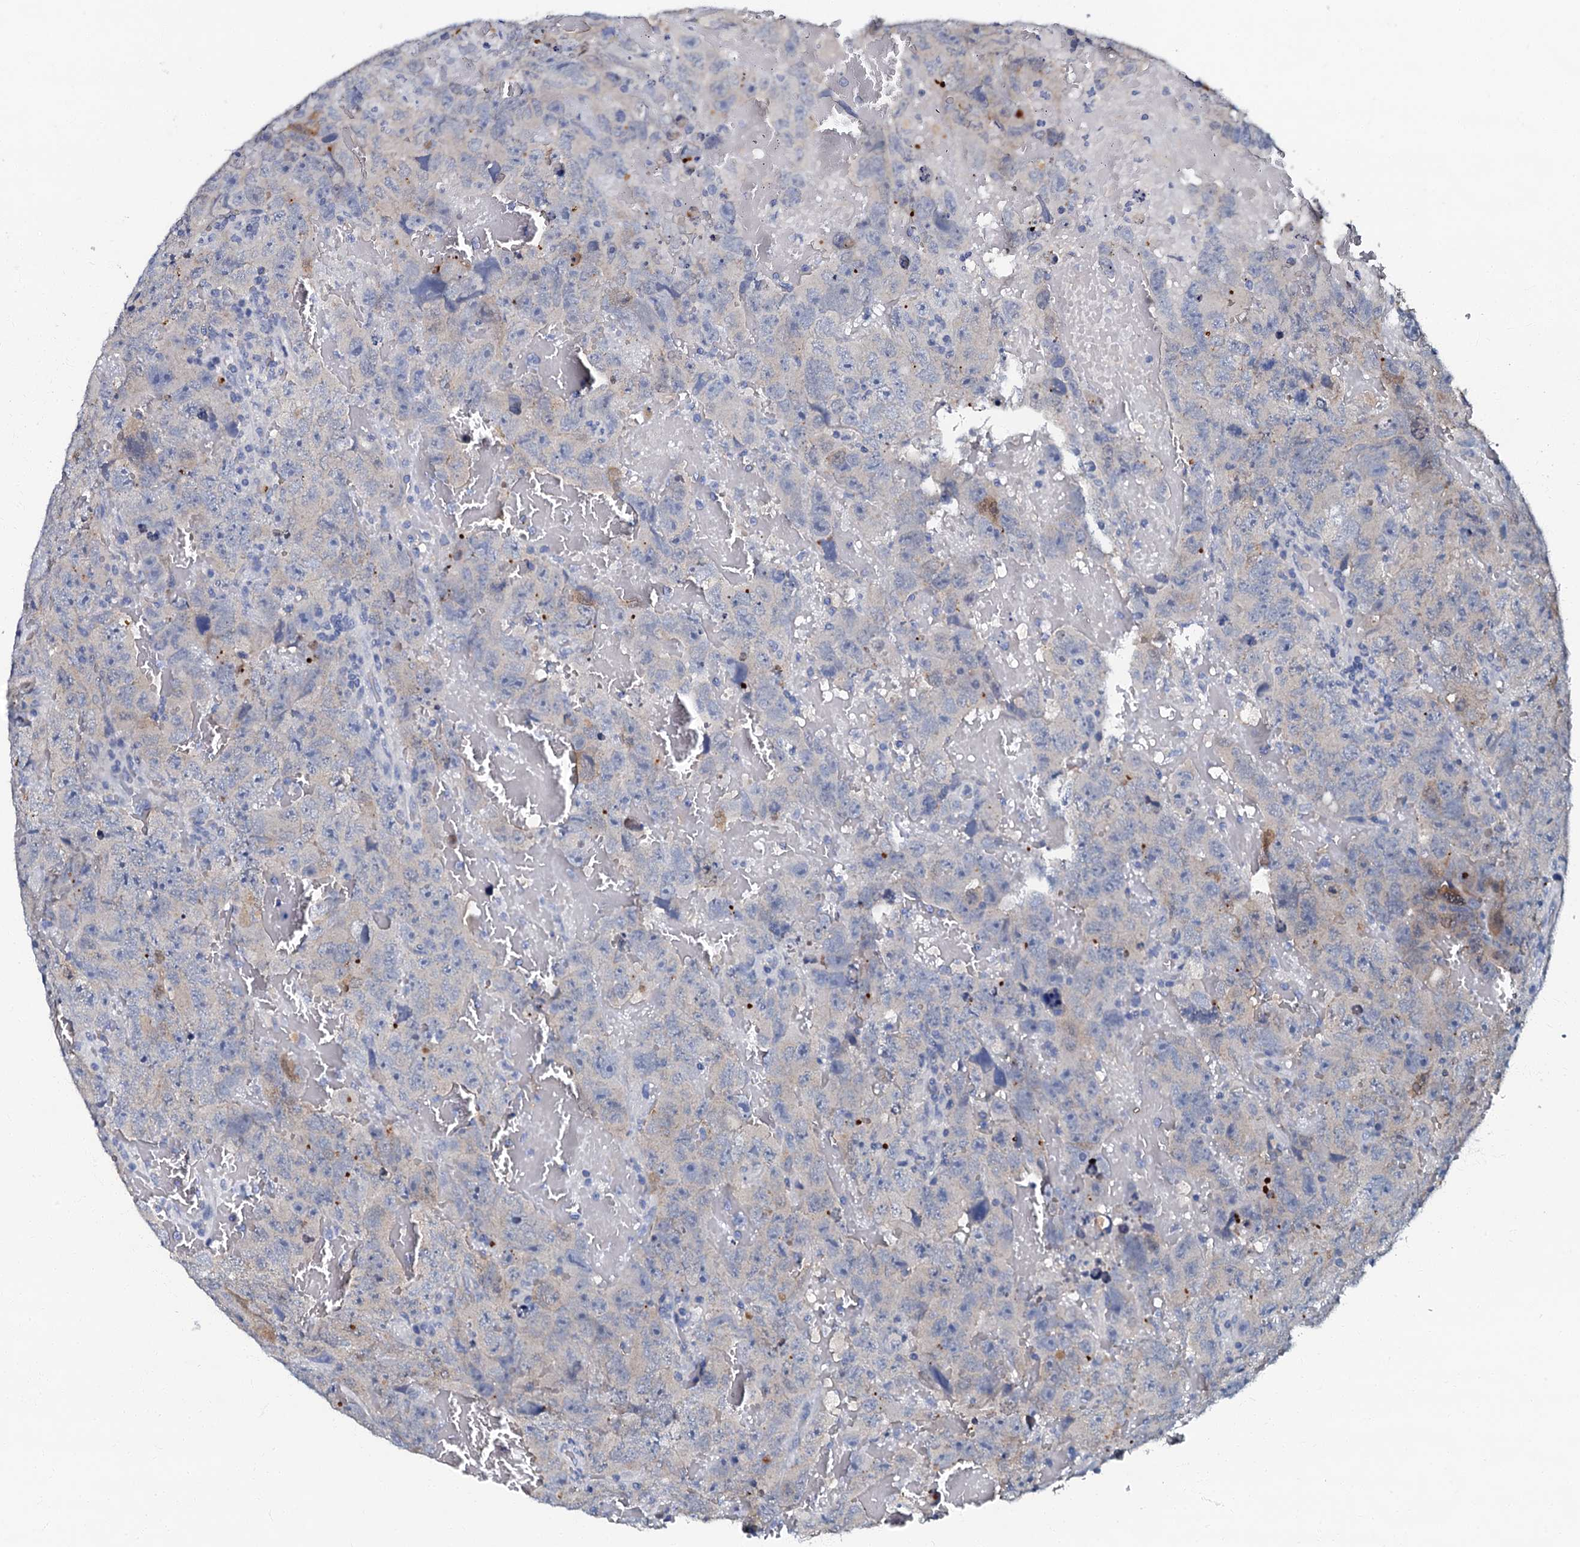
{"staining": {"intensity": "negative", "quantity": "none", "location": "none"}, "tissue": "testis cancer", "cell_type": "Tumor cells", "image_type": "cancer", "snomed": [{"axis": "morphology", "description": "Carcinoma, Embryonal, NOS"}, {"axis": "topography", "description": "Testis"}], "caption": "IHC photomicrograph of neoplastic tissue: human testis cancer stained with DAB demonstrates no significant protein staining in tumor cells. The staining is performed using DAB brown chromogen with nuclei counter-stained in using hematoxylin.", "gene": "OLAH", "patient": {"sex": "male", "age": 45}}